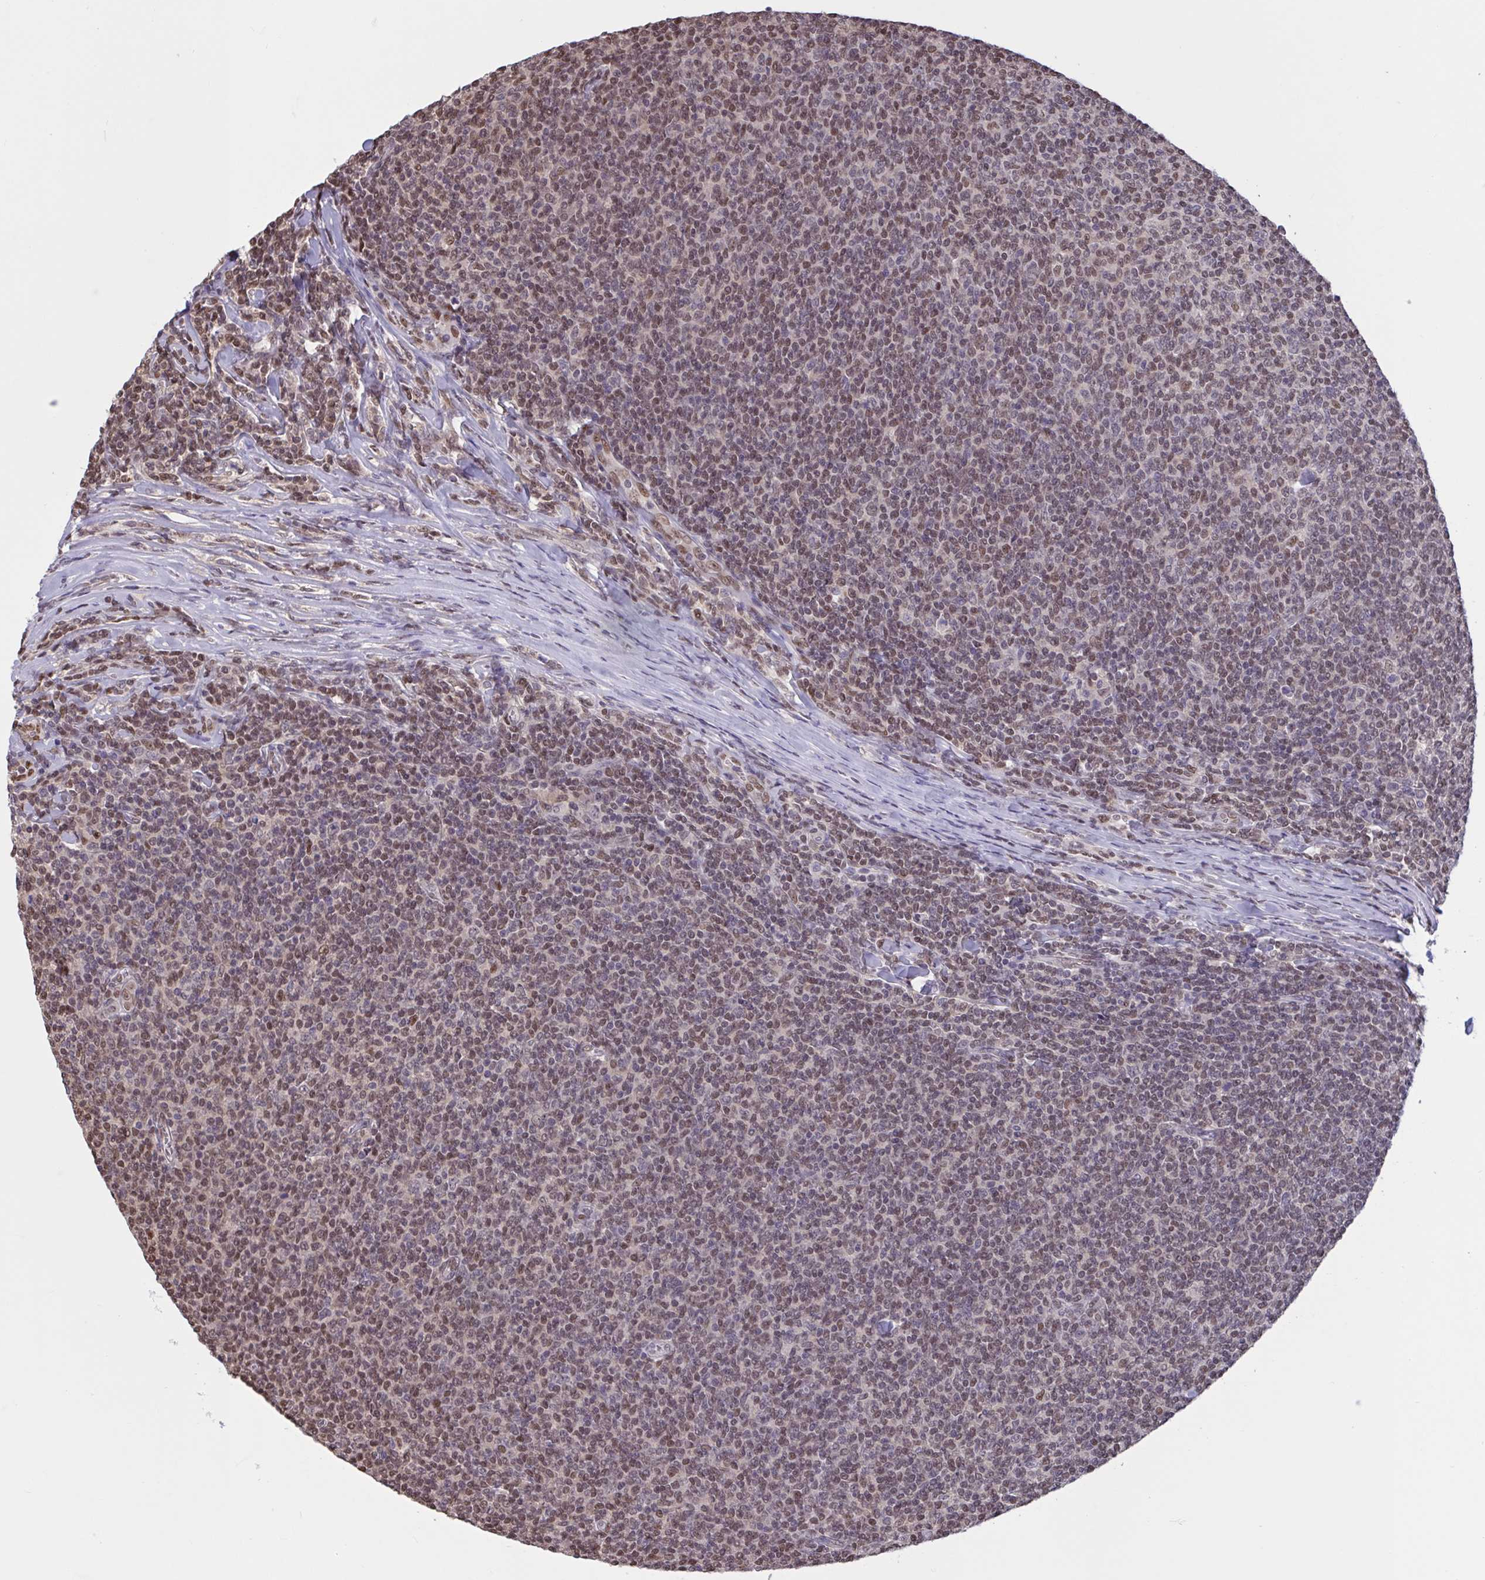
{"staining": {"intensity": "moderate", "quantity": "25%-75%", "location": "nuclear"}, "tissue": "lymphoma", "cell_type": "Tumor cells", "image_type": "cancer", "snomed": [{"axis": "morphology", "description": "Malignant lymphoma, non-Hodgkin's type, Low grade"}, {"axis": "topography", "description": "Lymph node"}], "caption": "Immunohistochemistry (DAB) staining of malignant lymphoma, non-Hodgkin's type (low-grade) shows moderate nuclear protein positivity in approximately 25%-75% of tumor cells.", "gene": "RBL1", "patient": {"sex": "male", "age": 52}}